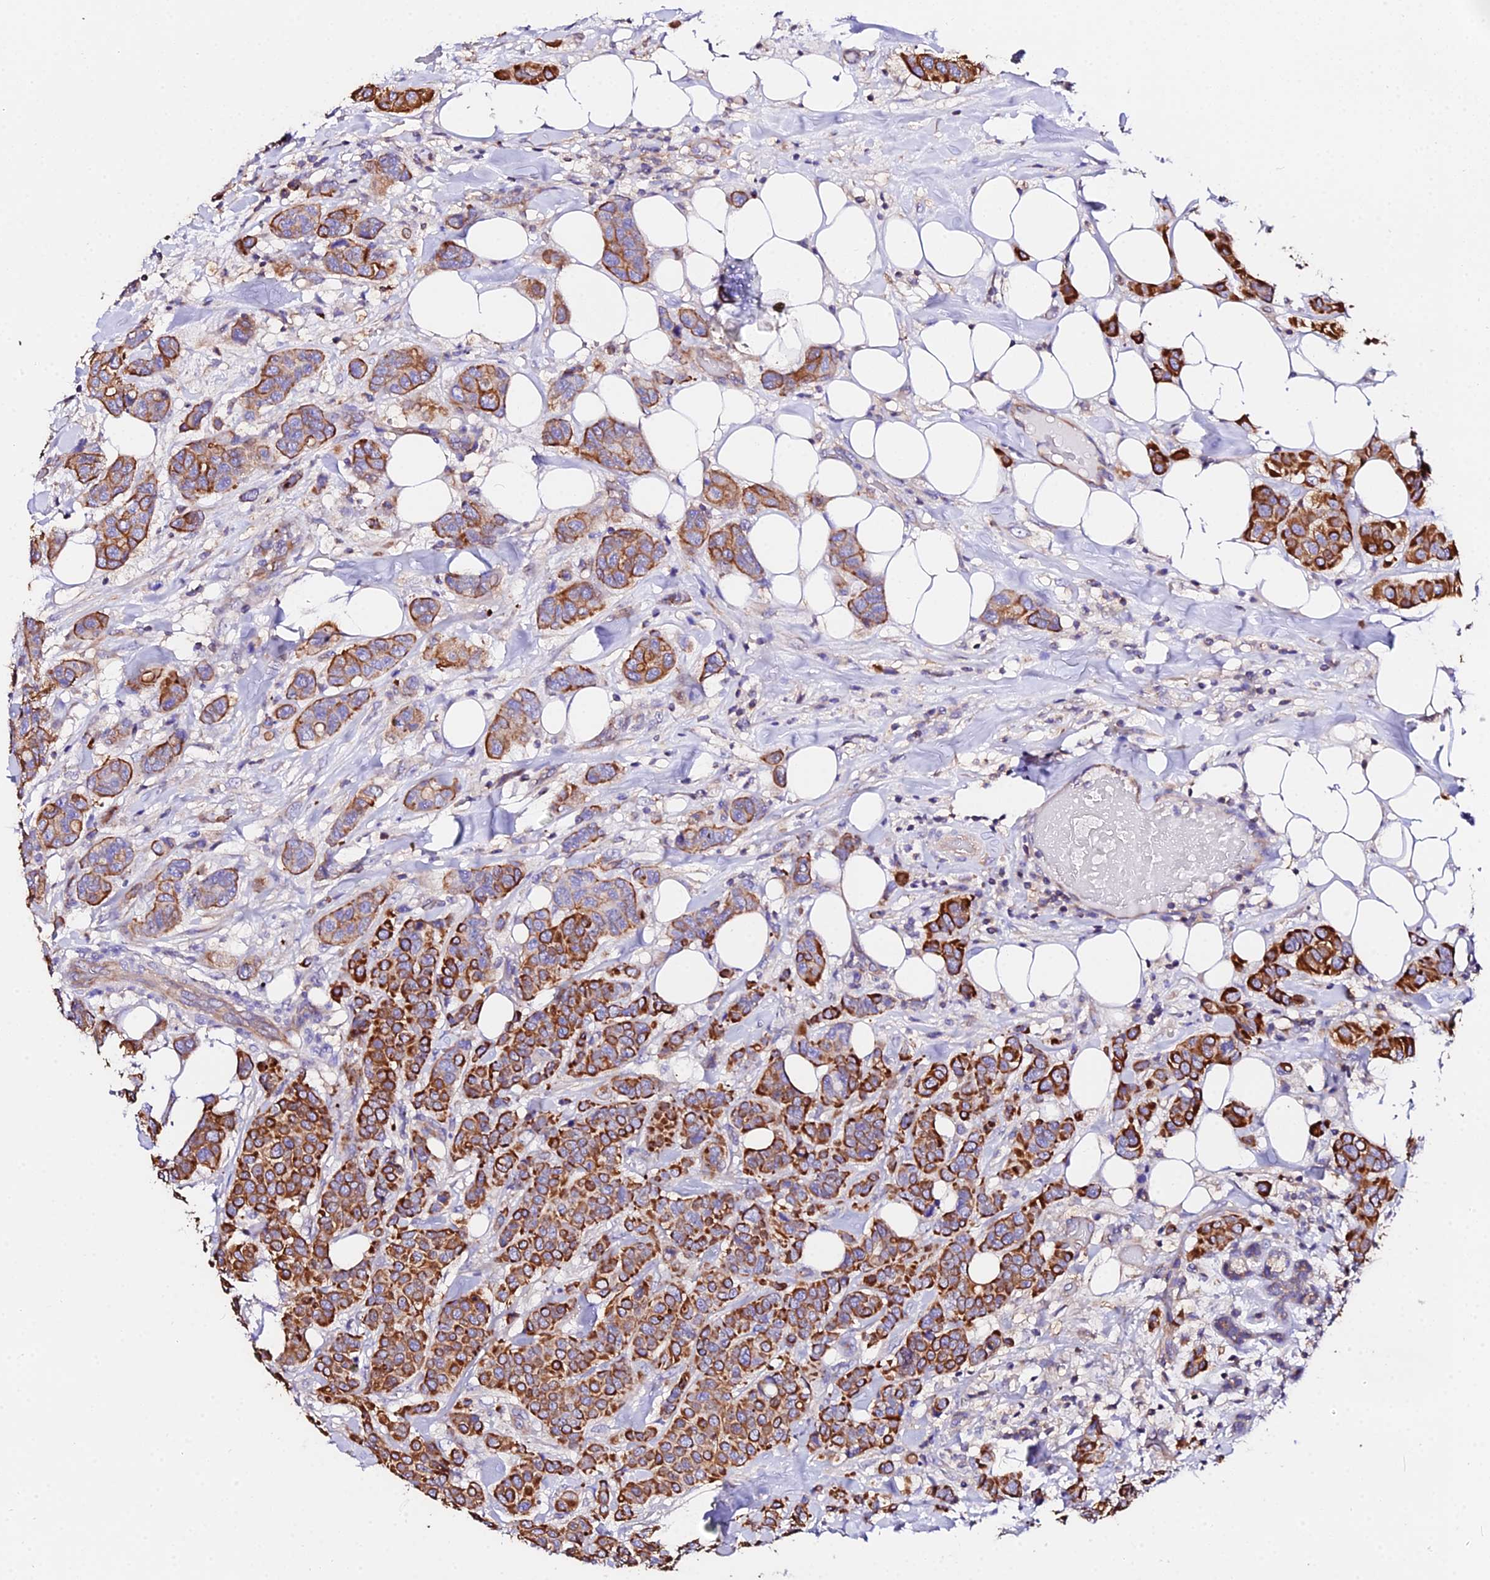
{"staining": {"intensity": "strong", "quantity": ">75%", "location": "cytoplasmic/membranous"}, "tissue": "breast cancer", "cell_type": "Tumor cells", "image_type": "cancer", "snomed": [{"axis": "morphology", "description": "Lobular carcinoma"}, {"axis": "topography", "description": "Breast"}], "caption": "Strong cytoplasmic/membranous protein positivity is seen in approximately >75% of tumor cells in breast cancer (lobular carcinoma).", "gene": "DAW1", "patient": {"sex": "female", "age": 51}}